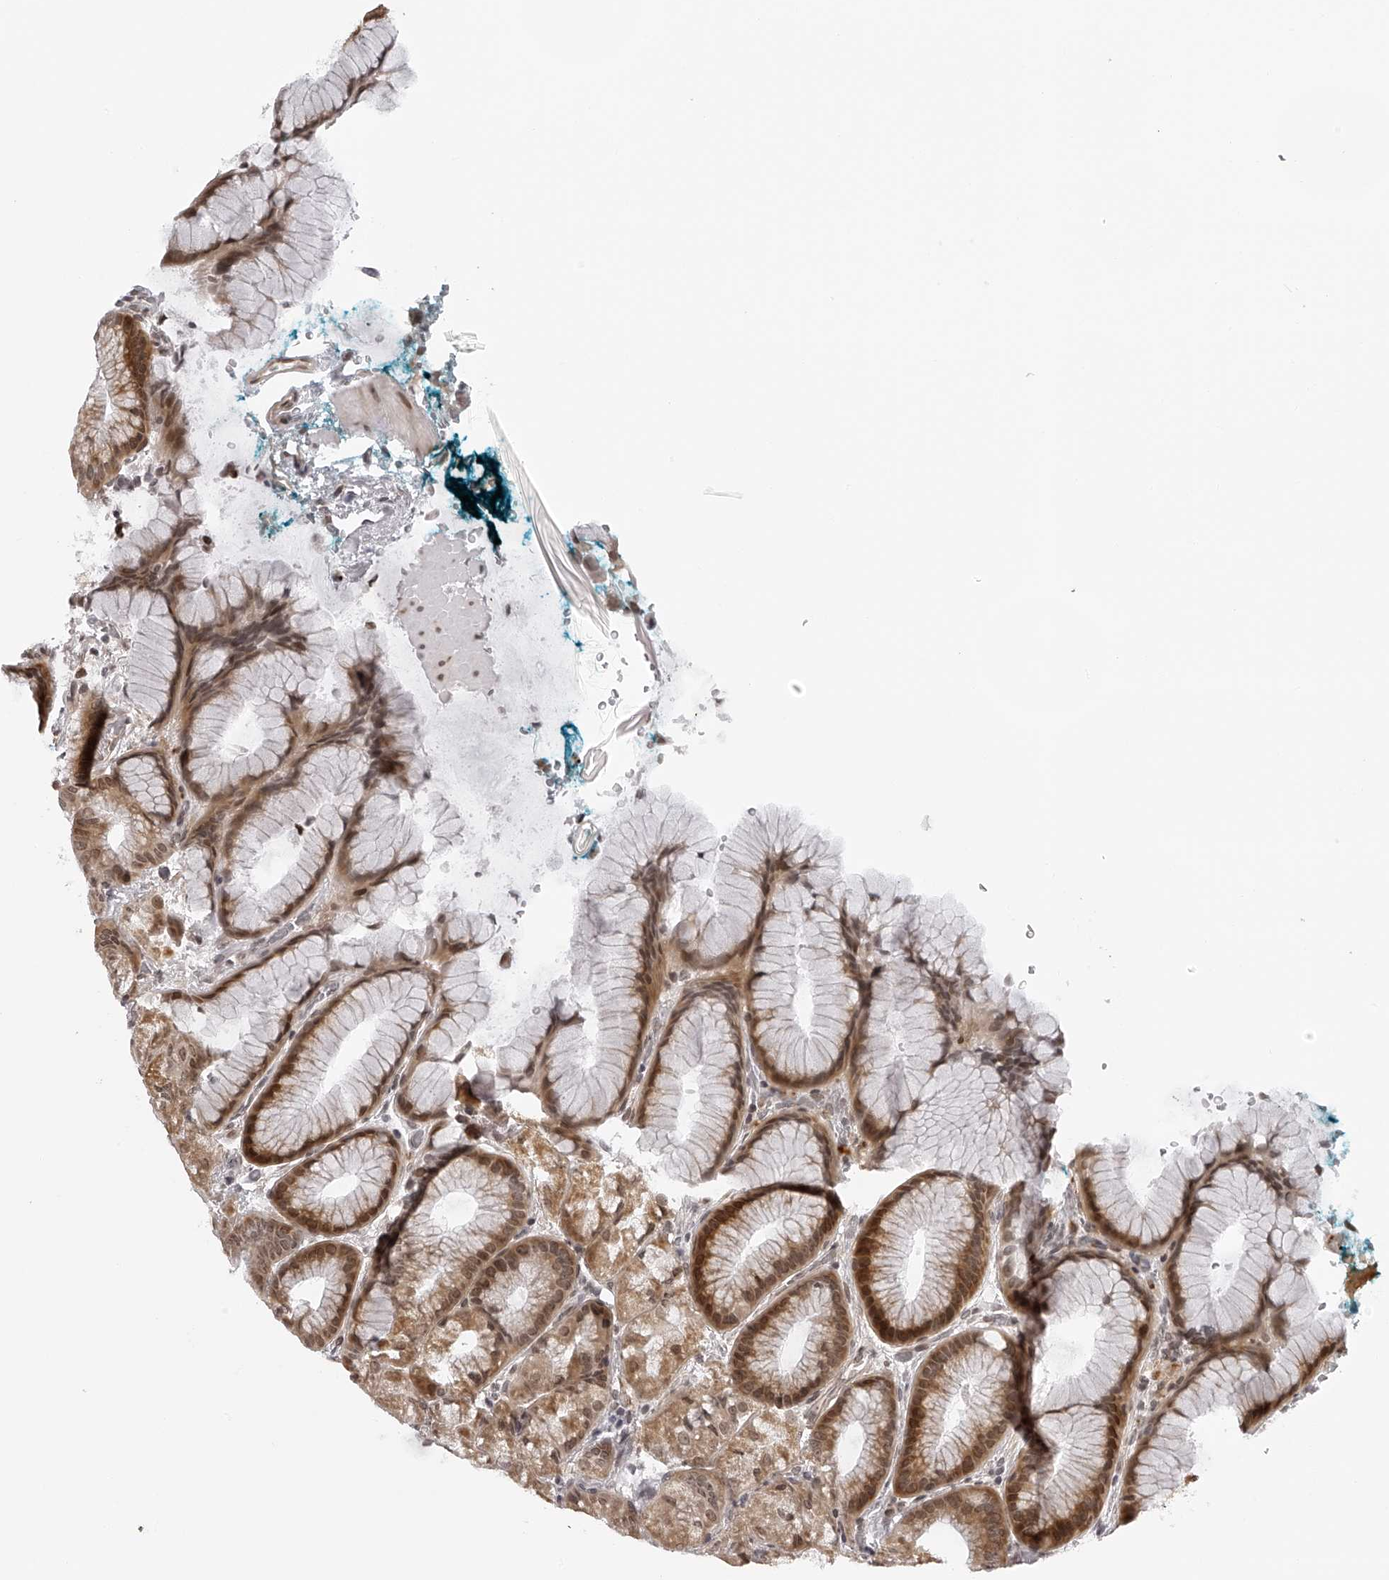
{"staining": {"intensity": "moderate", "quantity": ">75%", "location": "cytoplasmic/membranous"}, "tissue": "stomach", "cell_type": "Glandular cells", "image_type": "normal", "snomed": [{"axis": "morphology", "description": "Normal tissue, NOS"}, {"axis": "topography", "description": "Stomach, upper"}, {"axis": "topography", "description": "Stomach"}], "caption": "Immunohistochemical staining of unremarkable stomach demonstrates medium levels of moderate cytoplasmic/membranous expression in approximately >75% of glandular cells.", "gene": "ODF2L", "patient": {"sex": "male", "age": 48}}